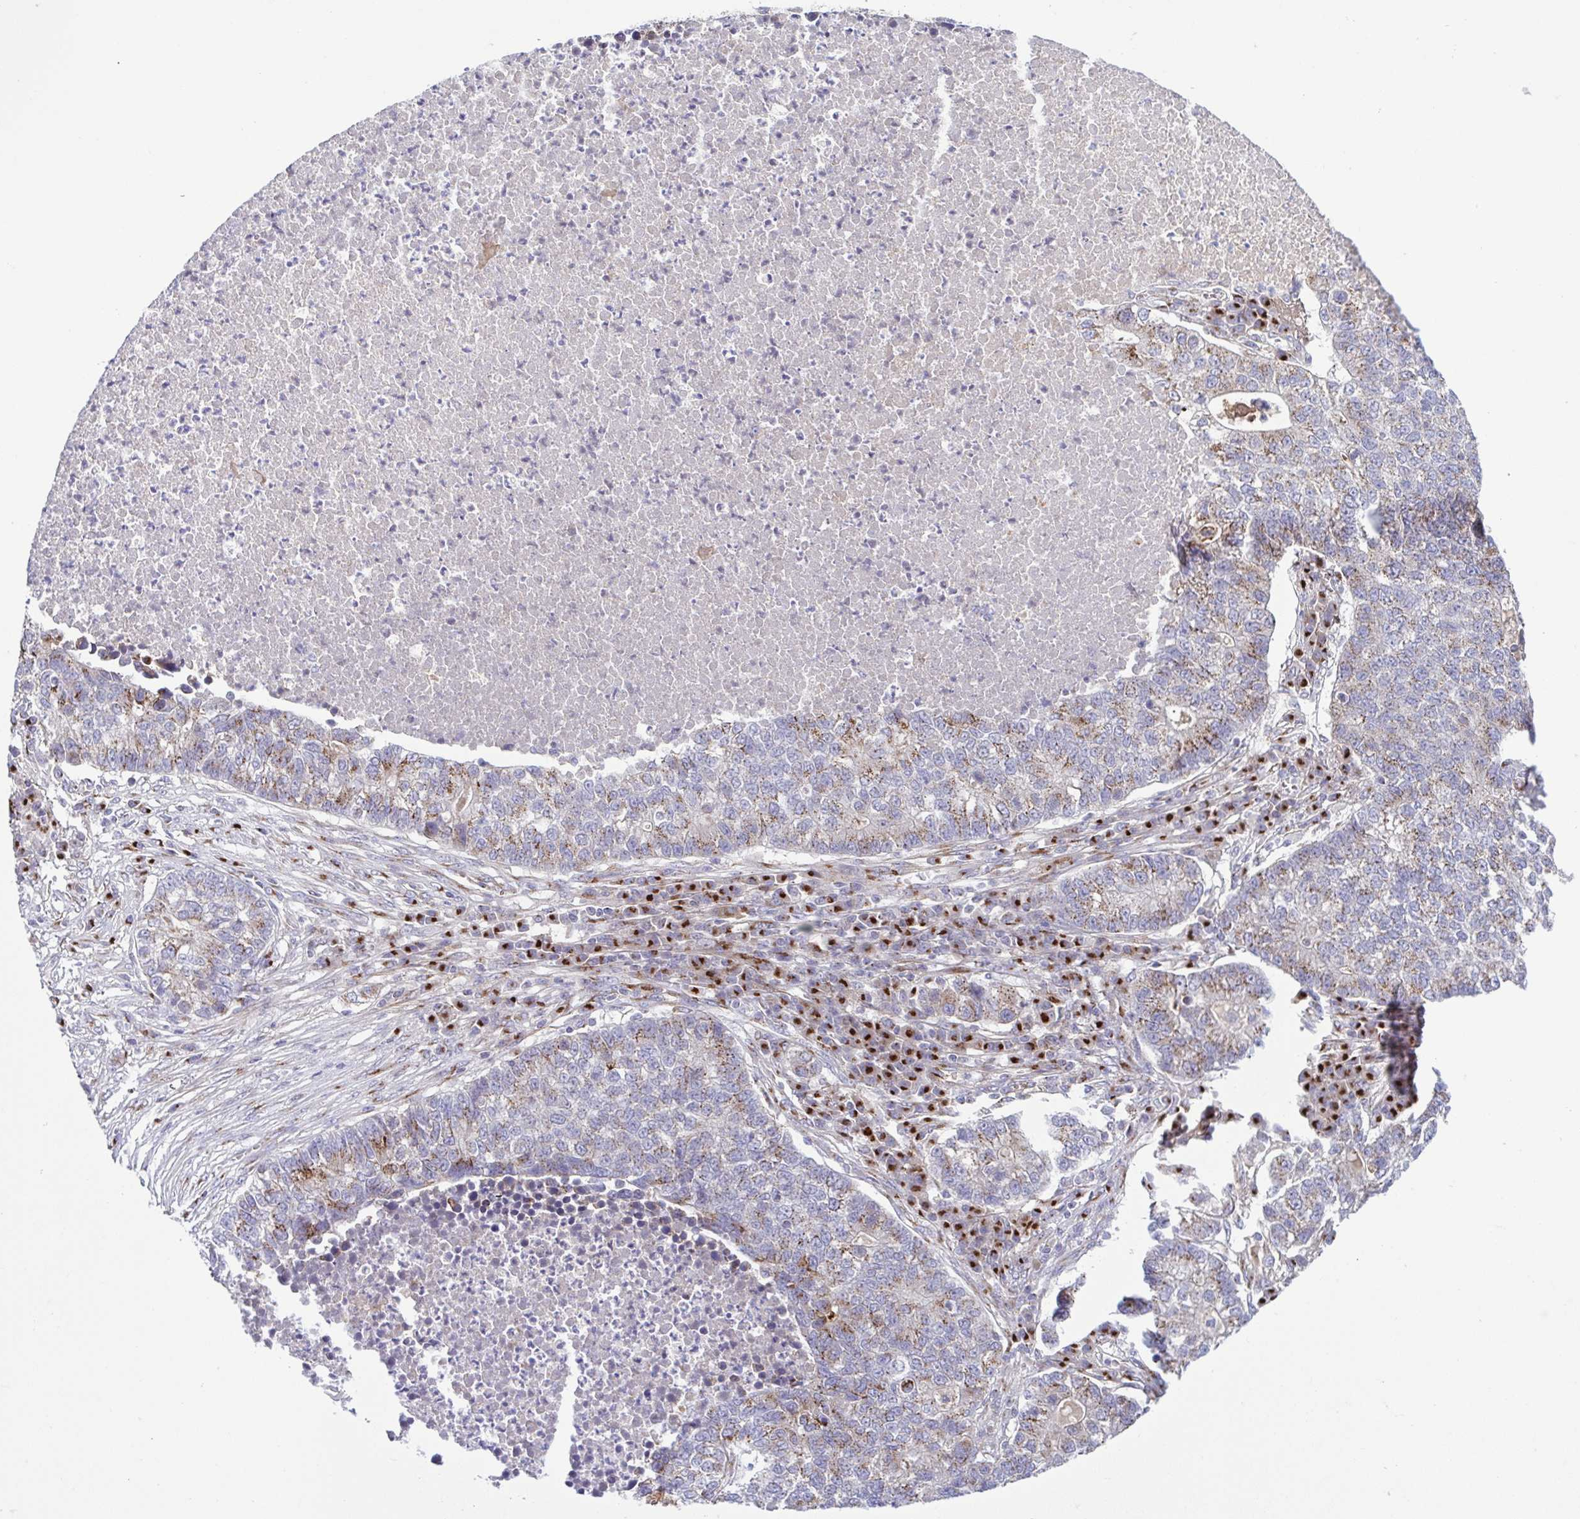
{"staining": {"intensity": "weak", "quantity": "25%-75%", "location": "cytoplasmic/membranous"}, "tissue": "lung cancer", "cell_type": "Tumor cells", "image_type": "cancer", "snomed": [{"axis": "morphology", "description": "Adenocarcinoma, NOS"}, {"axis": "topography", "description": "Lung"}], "caption": "A high-resolution image shows IHC staining of adenocarcinoma (lung), which shows weak cytoplasmic/membranous staining in about 25%-75% of tumor cells.", "gene": "COL17A1", "patient": {"sex": "male", "age": 57}}